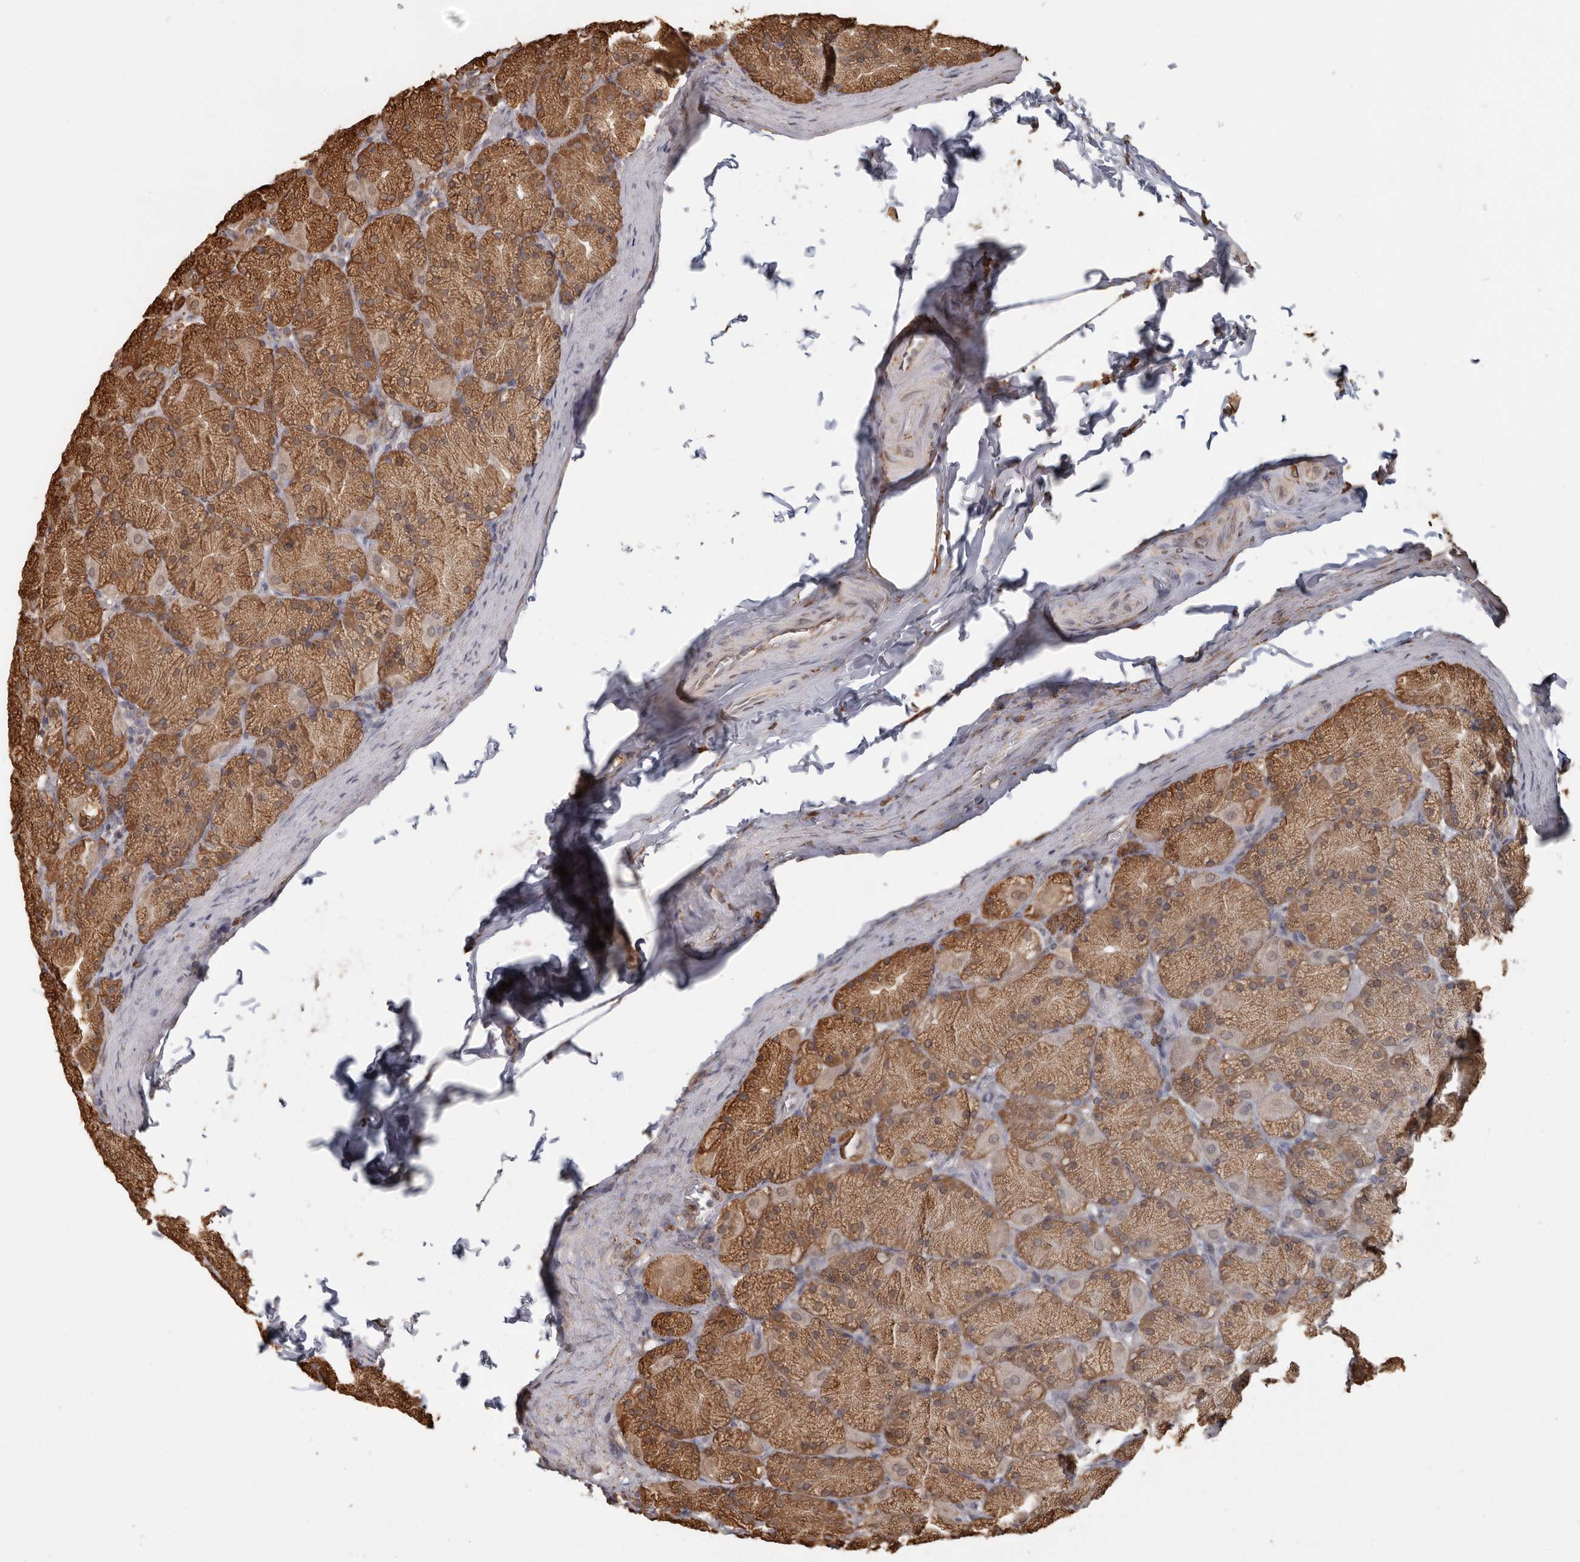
{"staining": {"intensity": "moderate", "quantity": ">75%", "location": "cytoplasmic/membranous,nuclear"}, "tissue": "stomach", "cell_type": "Glandular cells", "image_type": "normal", "snomed": [{"axis": "morphology", "description": "Normal tissue, NOS"}, {"axis": "topography", "description": "Stomach, upper"}], "caption": "Immunohistochemical staining of benign stomach exhibits medium levels of moderate cytoplasmic/membranous,nuclear positivity in approximately >75% of glandular cells.", "gene": "ARHGEF10L", "patient": {"sex": "female", "age": 56}}